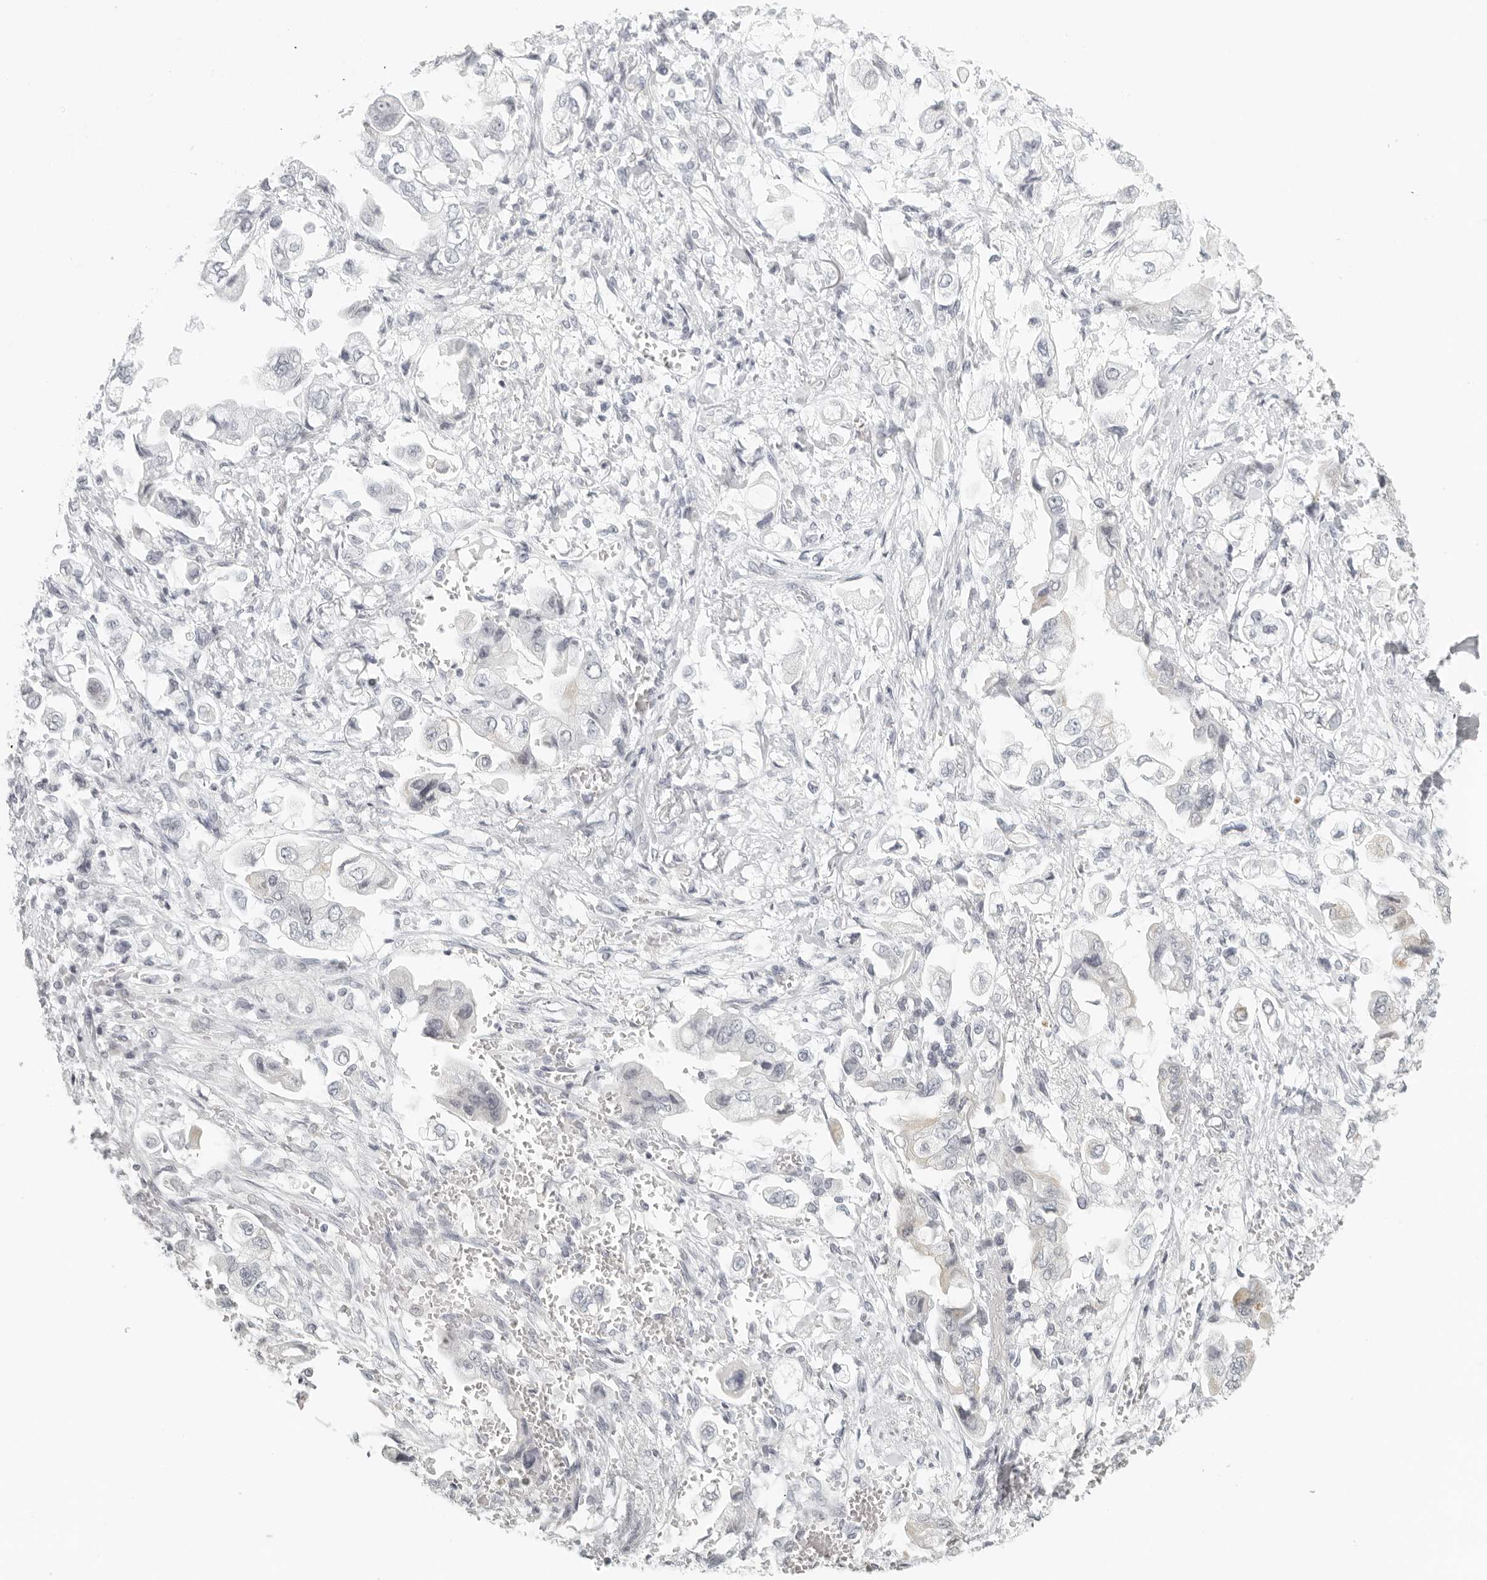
{"staining": {"intensity": "negative", "quantity": "none", "location": "none"}, "tissue": "stomach cancer", "cell_type": "Tumor cells", "image_type": "cancer", "snomed": [{"axis": "morphology", "description": "Adenocarcinoma, NOS"}, {"axis": "topography", "description": "Stomach"}], "caption": "High power microscopy histopathology image of an immunohistochemistry (IHC) image of adenocarcinoma (stomach), revealing no significant expression in tumor cells.", "gene": "RPS6KC1", "patient": {"sex": "male", "age": 62}}